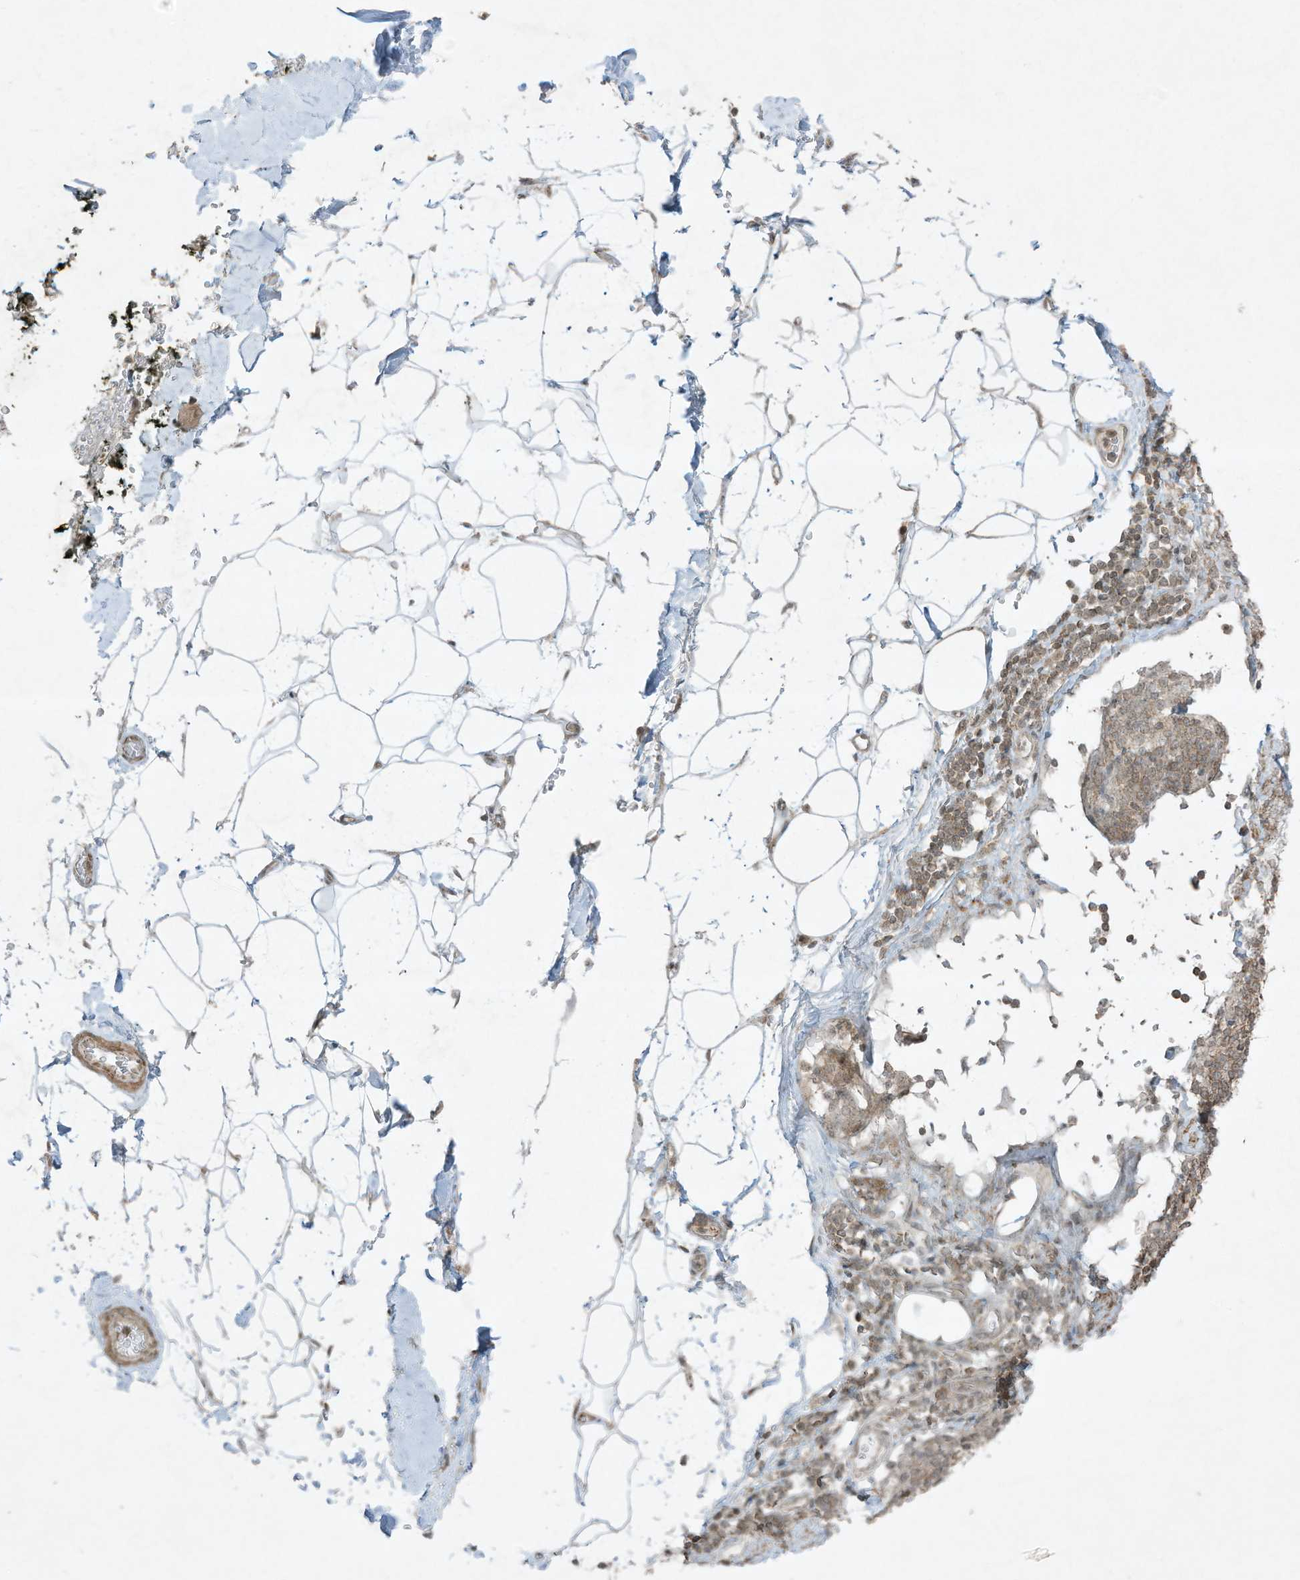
{"staining": {"intensity": "negative", "quantity": "none", "location": "none"}, "tissue": "adipose tissue", "cell_type": "Adipocytes", "image_type": "normal", "snomed": [{"axis": "morphology", "description": "Normal tissue, NOS"}, {"axis": "morphology", "description": "Adenocarcinoma, NOS"}, {"axis": "topography", "description": "Pancreas"}, {"axis": "topography", "description": "Peripheral nerve tissue"}], "caption": "High power microscopy photomicrograph of an IHC histopathology image of benign adipose tissue, revealing no significant staining in adipocytes. (Stains: DAB (3,3'-diaminobenzidine) IHC with hematoxylin counter stain, Microscopy: brightfield microscopy at high magnification).", "gene": "ZNF263", "patient": {"sex": "male", "age": 59}}